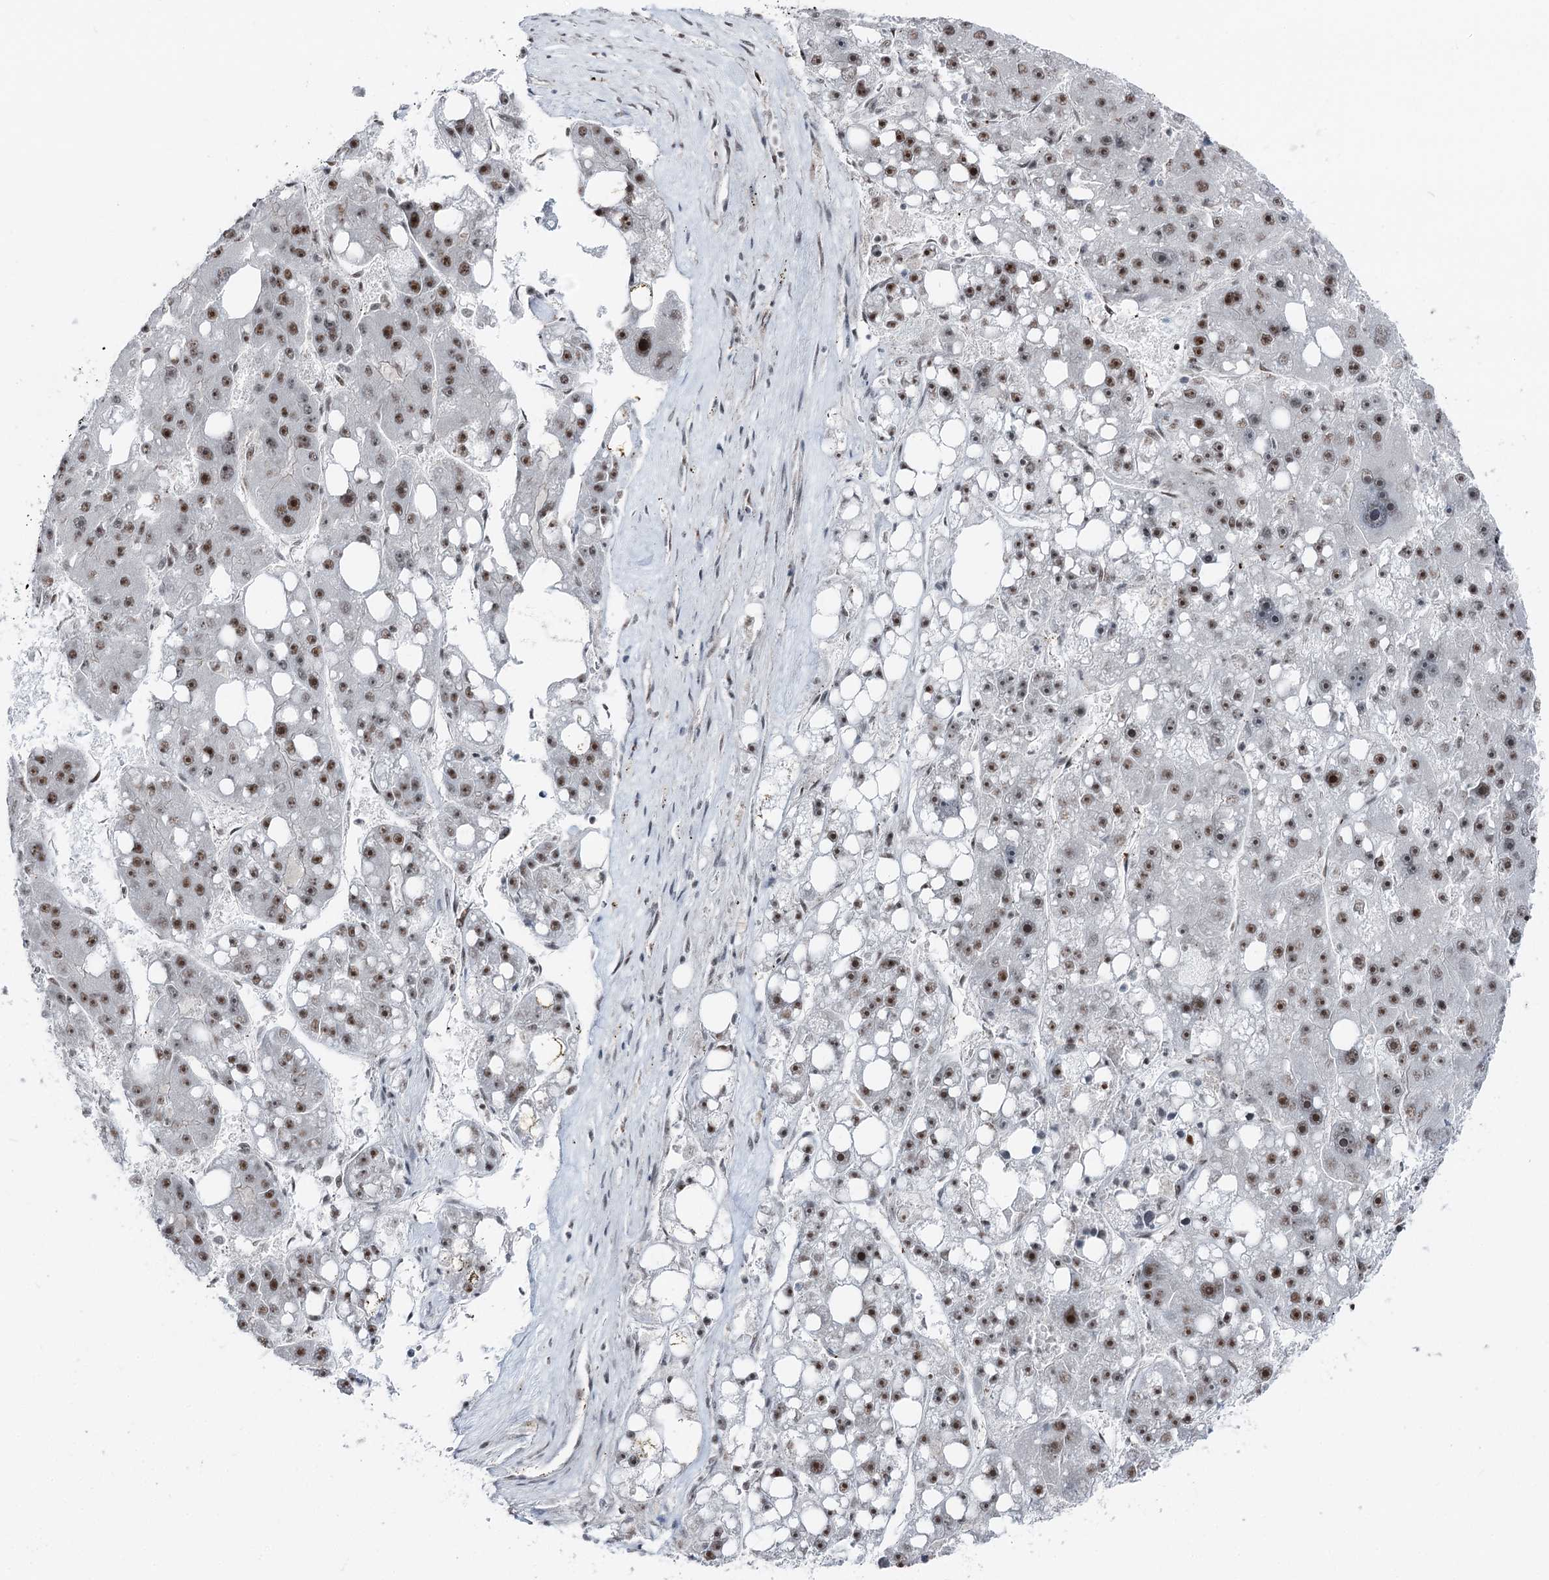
{"staining": {"intensity": "moderate", "quantity": ">75%", "location": "nuclear"}, "tissue": "liver cancer", "cell_type": "Tumor cells", "image_type": "cancer", "snomed": [{"axis": "morphology", "description": "Carcinoma, Hepatocellular, NOS"}, {"axis": "topography", "description": "Liver"}], "caption": "About >75% of tumor cells in human hepatocellular carcinoma (liver) display moderate nuclear protein staining as visualized by brown immunohistochemical staining.", "gene": "POLR2H", "patient": {"sex": "female", "age": 61}}